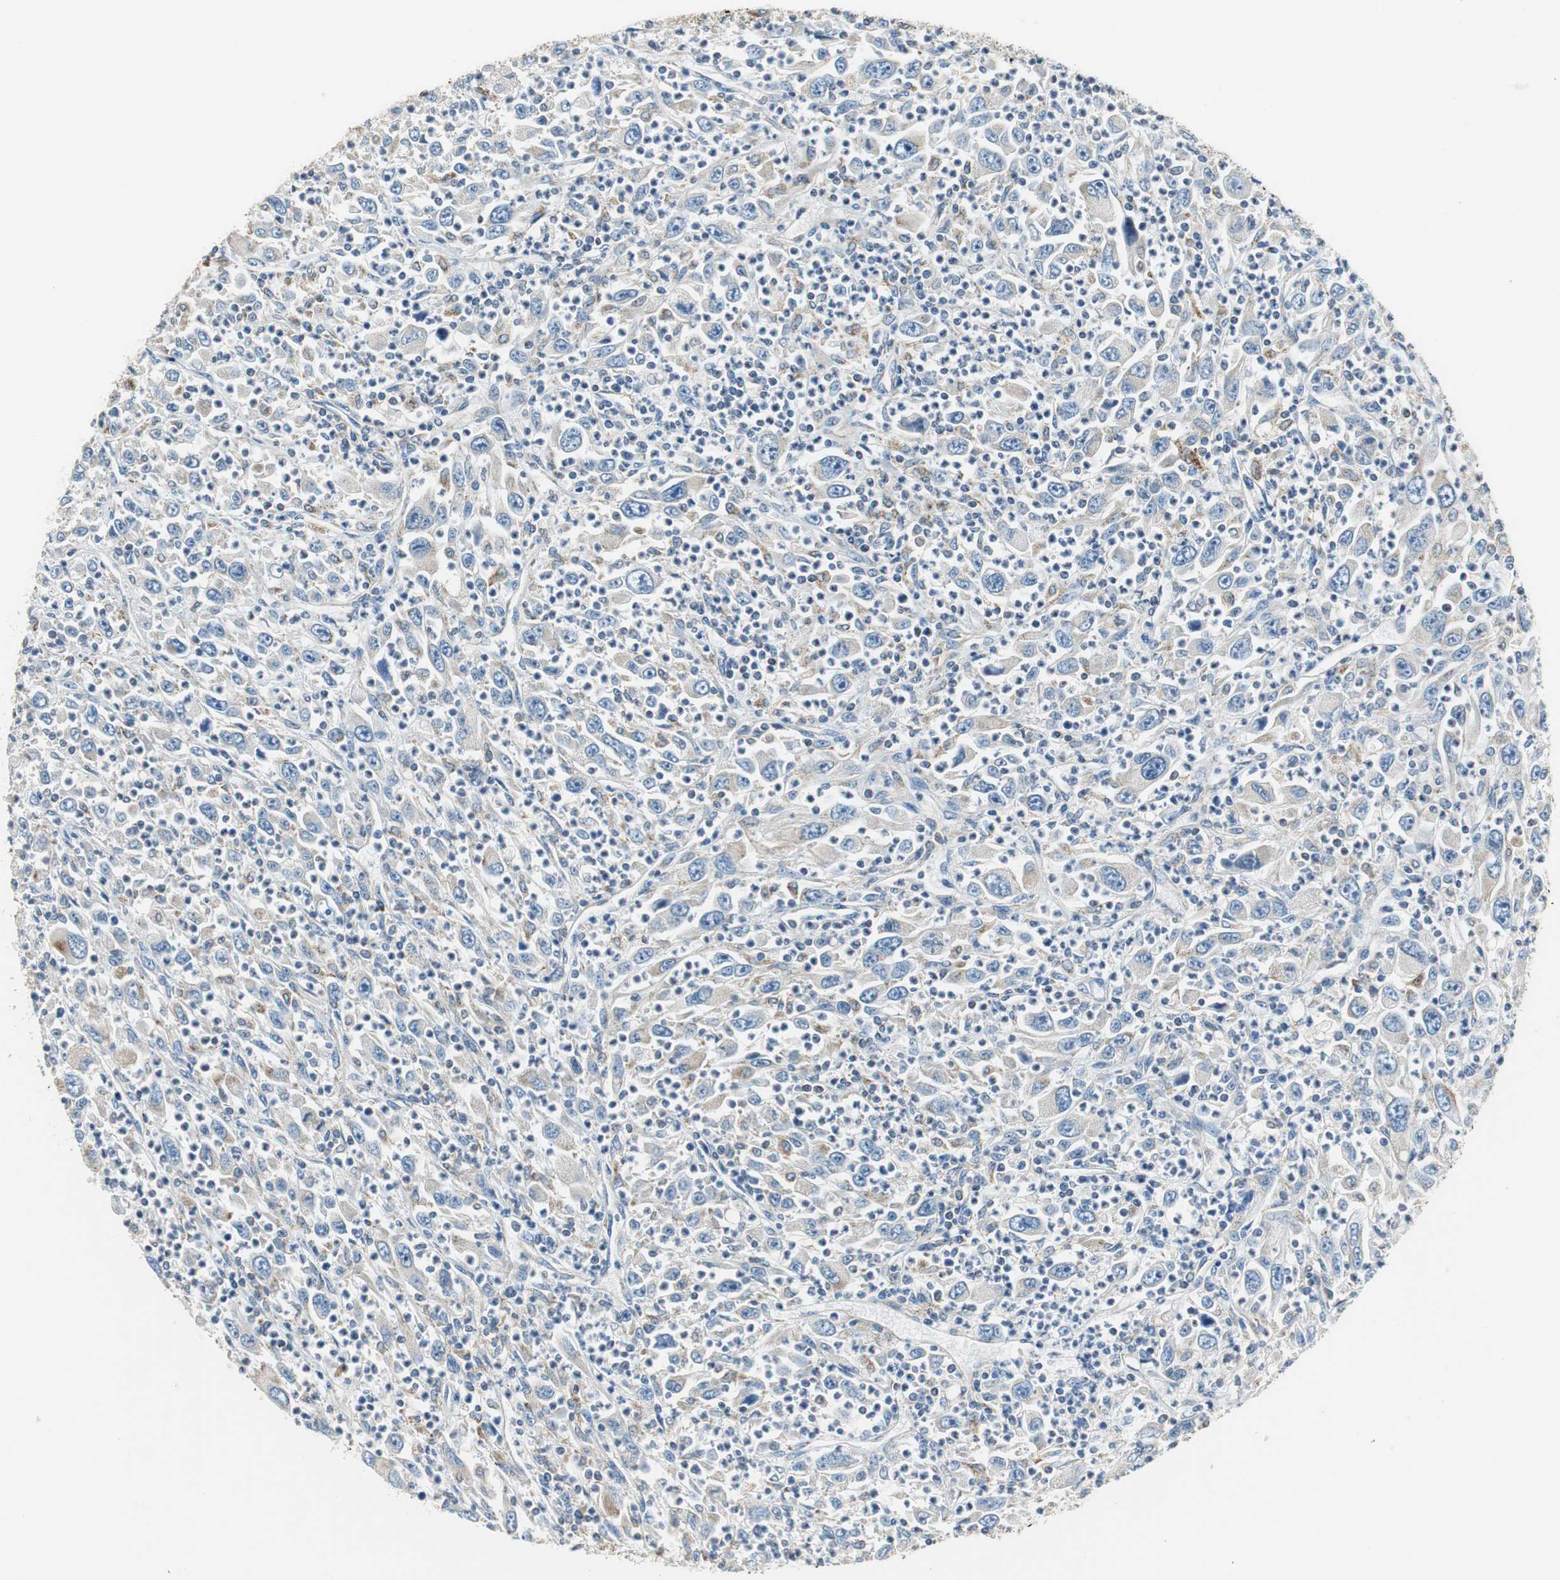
{"staining": {"intensity": "negative", "quantity": "none", "location": "none"}, "tissue": "melanoma", "cell_type": "Tumor cells", "image_type": "cancer", "snomed": [{"axis": "morphology", "description": "Malignant melanoma, Metastatic site"}, {"axis": "topography", "description": "Skin"}], "caption": "Immunohistochemistry (IHC) photomicrograph of neoplastic tissue: human malignant melanoma (metastatic site) stained with DAB (3,3'-diaminobenzidine) exhibits no significant protein staining in tumor cells.", "gene": "GSTK1", "patient": {"sex": "female", "age": 56}}